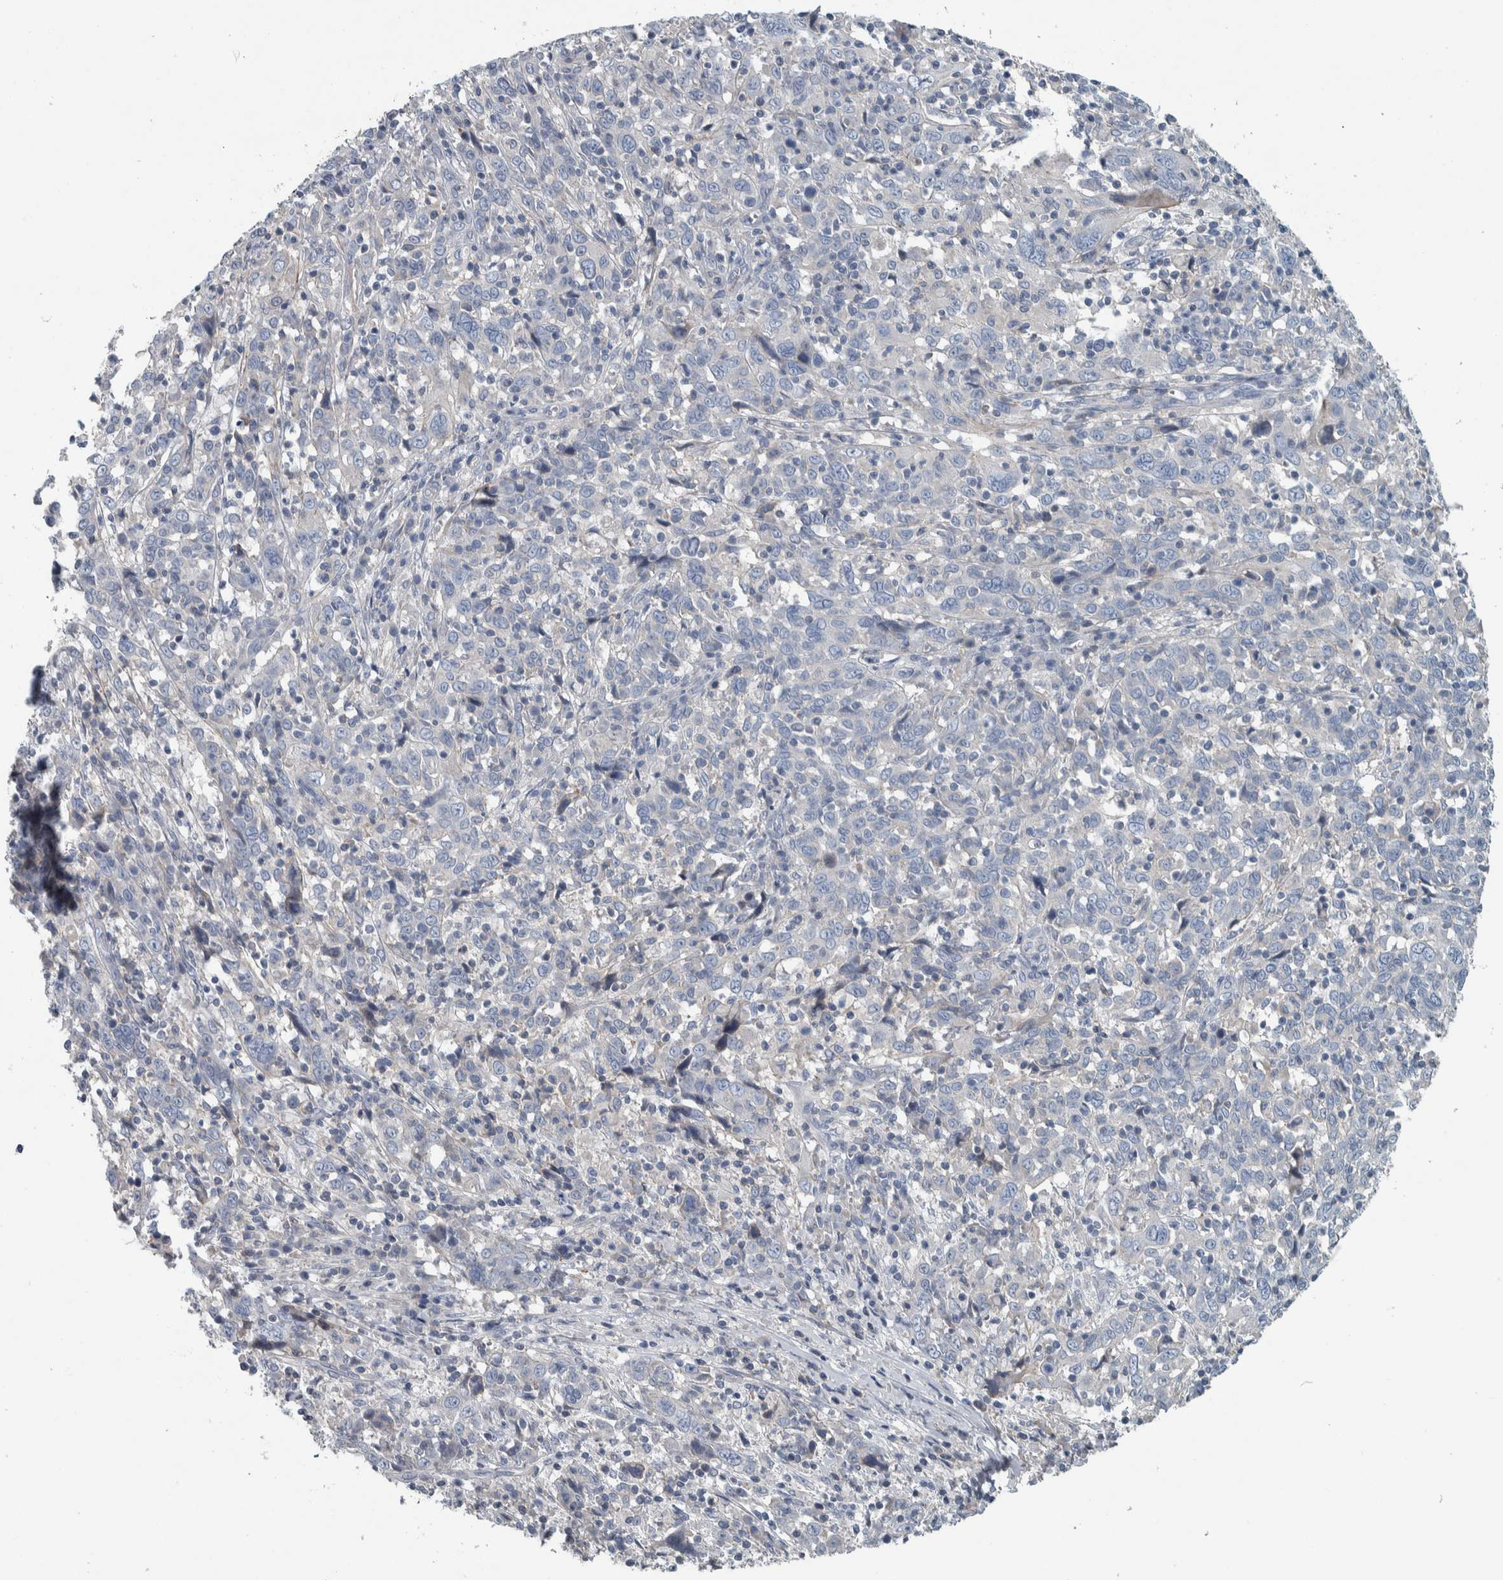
{"staining": {"intensity": "negative", "quantity": "none", "location": "none"}, "tissue": "cervical cancer", "cell_type": "Tumor cells", "image_type": "cancer", "snomed": [{"axis": "morphology", "description": "Squamous cell carcinoma, NOS"}, {"axis": "topography", "description": "Cervix"}], "caption": "Immunohistochemistry (IHC) of cervical cancer (squamous cell carcinoma) shows no positivity in tumor cells.", "gene": "SERPINC1", "patient": {"sex": "female", "age": 46}}